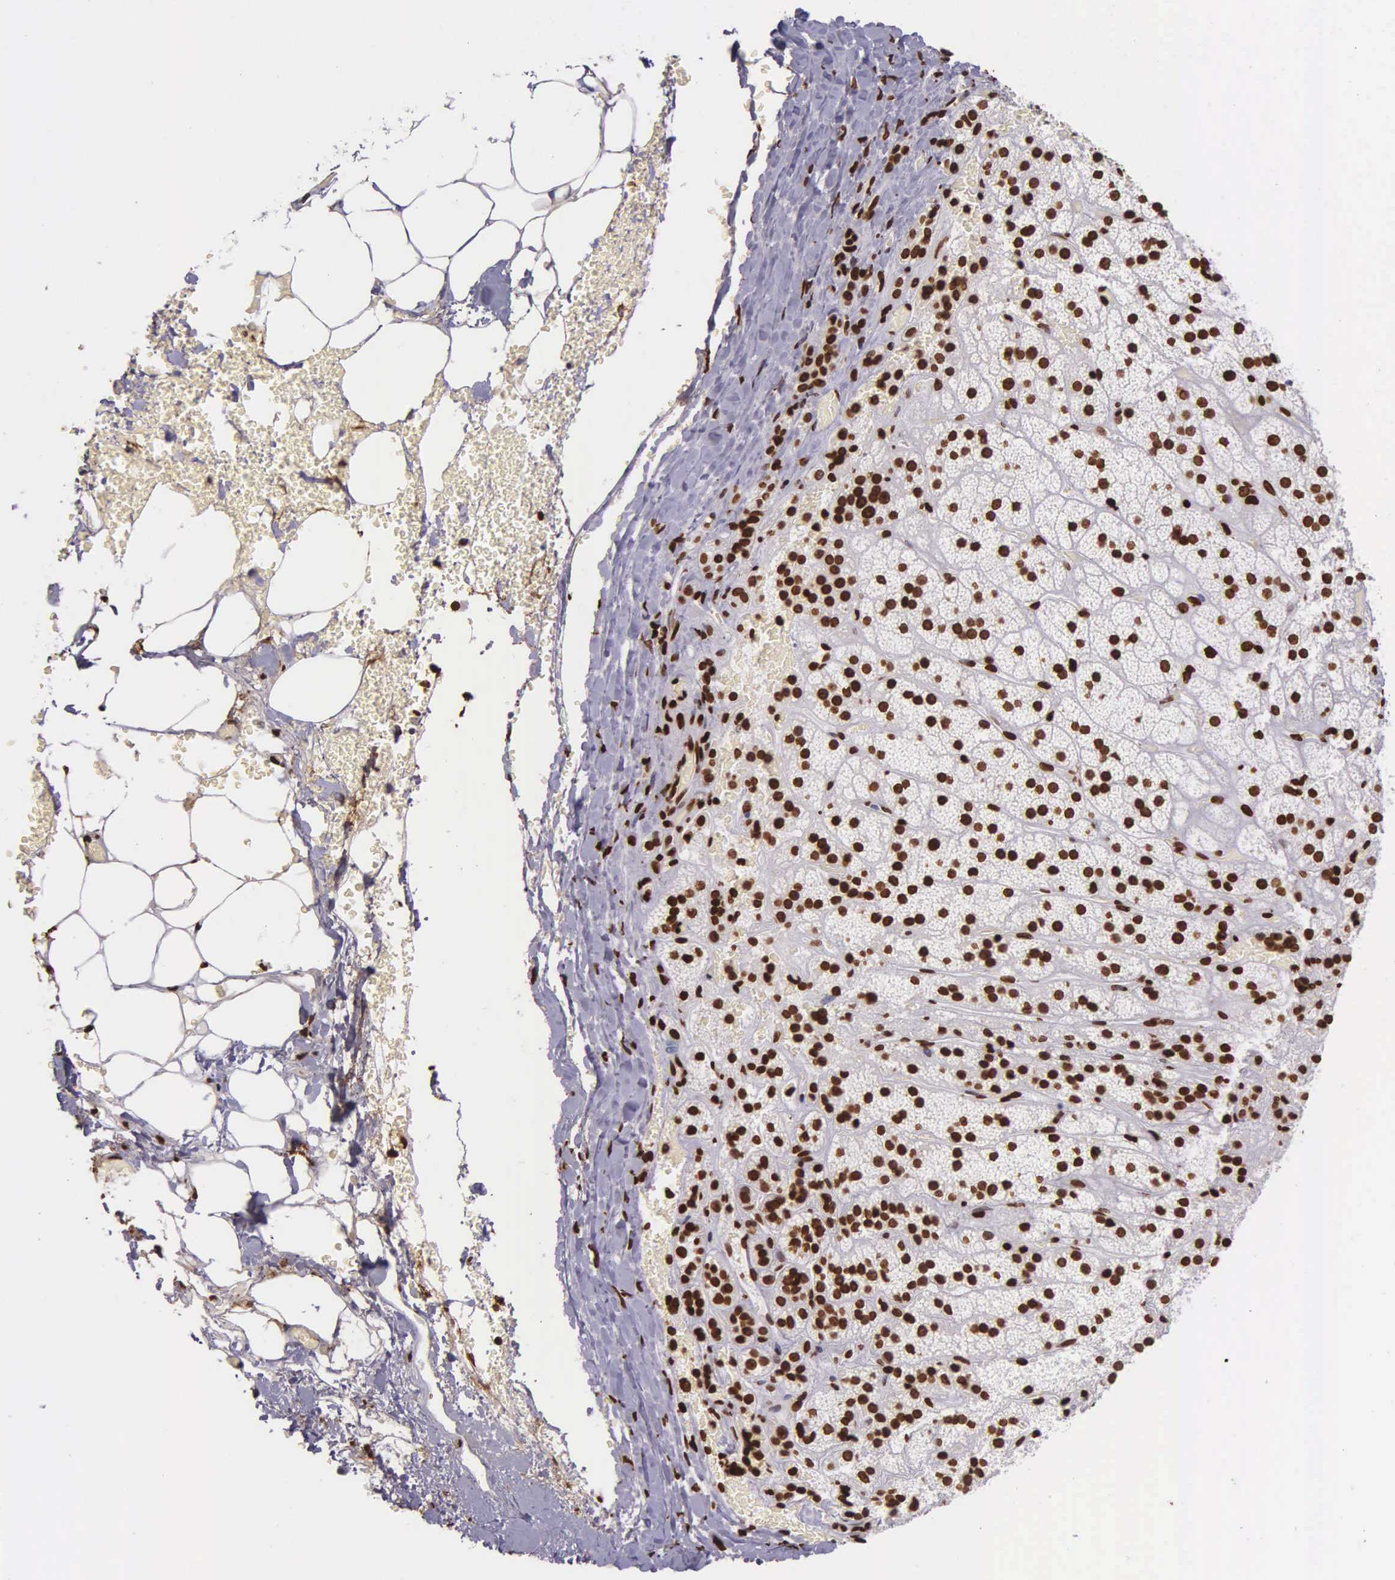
{"staining": {"intensity": "strong", "quantity": ">75%", "location": "nuclear"}, "tissue": "adrenal gland", "cell_type": "Glandular cells", "image_type": "normal", "snomed": [{"axis": "morphology", "description": "Normal tissue, NOS"}, {"axis": "topography", "description": "Adrenal gland"}], "caption": "Approximately >75% of glandular cells in unremarkable adrenal gland display strong nuclear protein positivity as visualized by brown immunohistochemical staining.", "gene": "H1", "patient": {"sex": "male", "age": 57}}